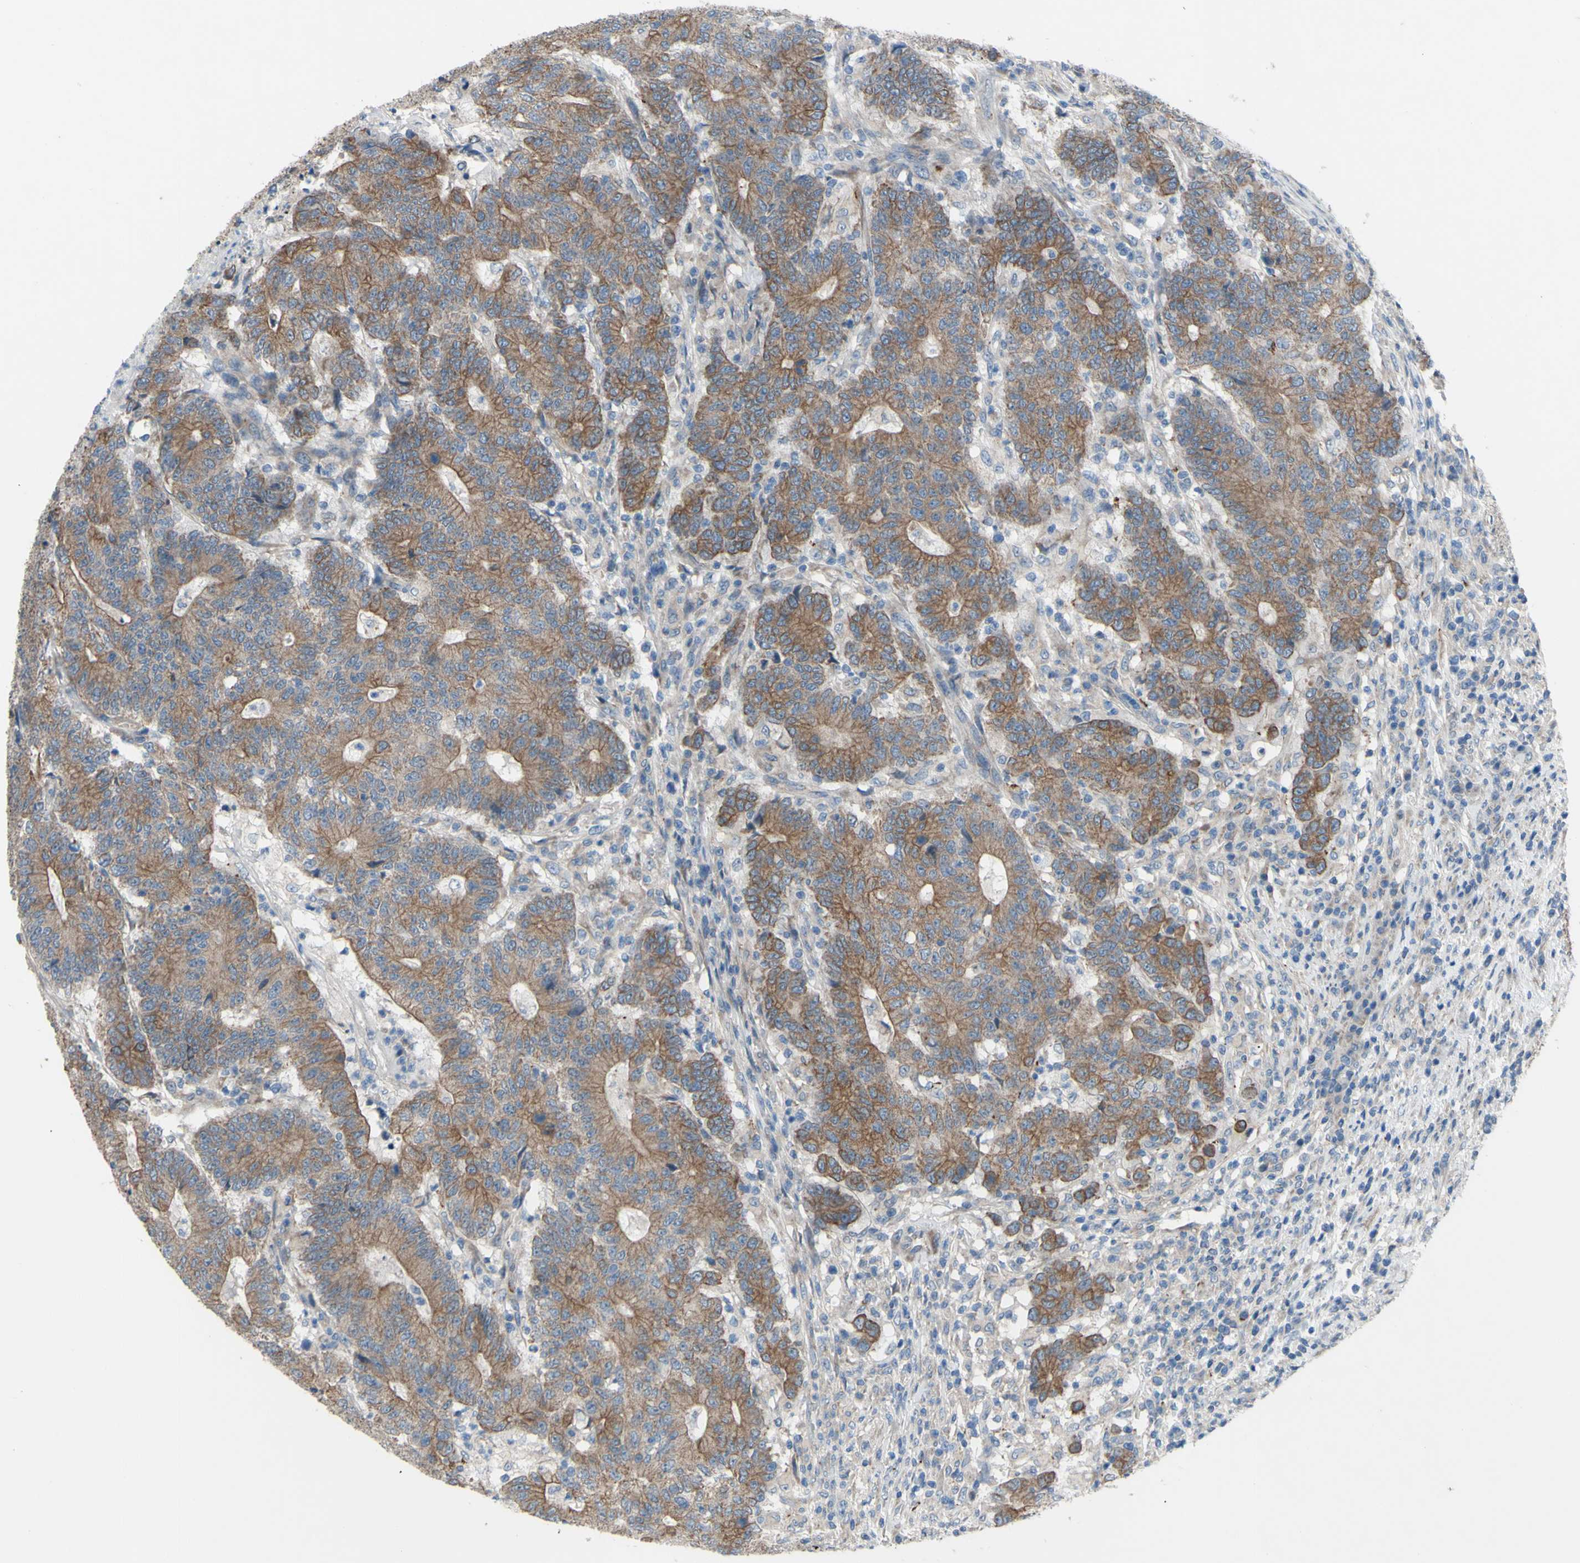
{"staining": {"intensity": "moderate", "quantity": ">75%", "location": "cytoplasmic/membranous"}, "tissue": "colorectal cancer", "cell_type": "Tumor cells", "image_type": "cancer", "snomed": [{"axis": "morphology", "description": "Normal tissue, NOS"}, {"axis": "morphology", "description": "Adenocarcinoma, NOS"}, {"axis": "topography", "description": "Colon"}], "caption": "IHC micrograph of neoplastic tissue: human colorectal cancer (adenocarcinoma) stained using immunohistochemistry reveals medium levels of moderate protein expression localized specifically in the cytoplasmic/membranous of tumor cells, appearing as a cytoplasmic/membranous brown color.", "gene": "GRAMD2B", "patient": {"sex": "female", "age": 75}}